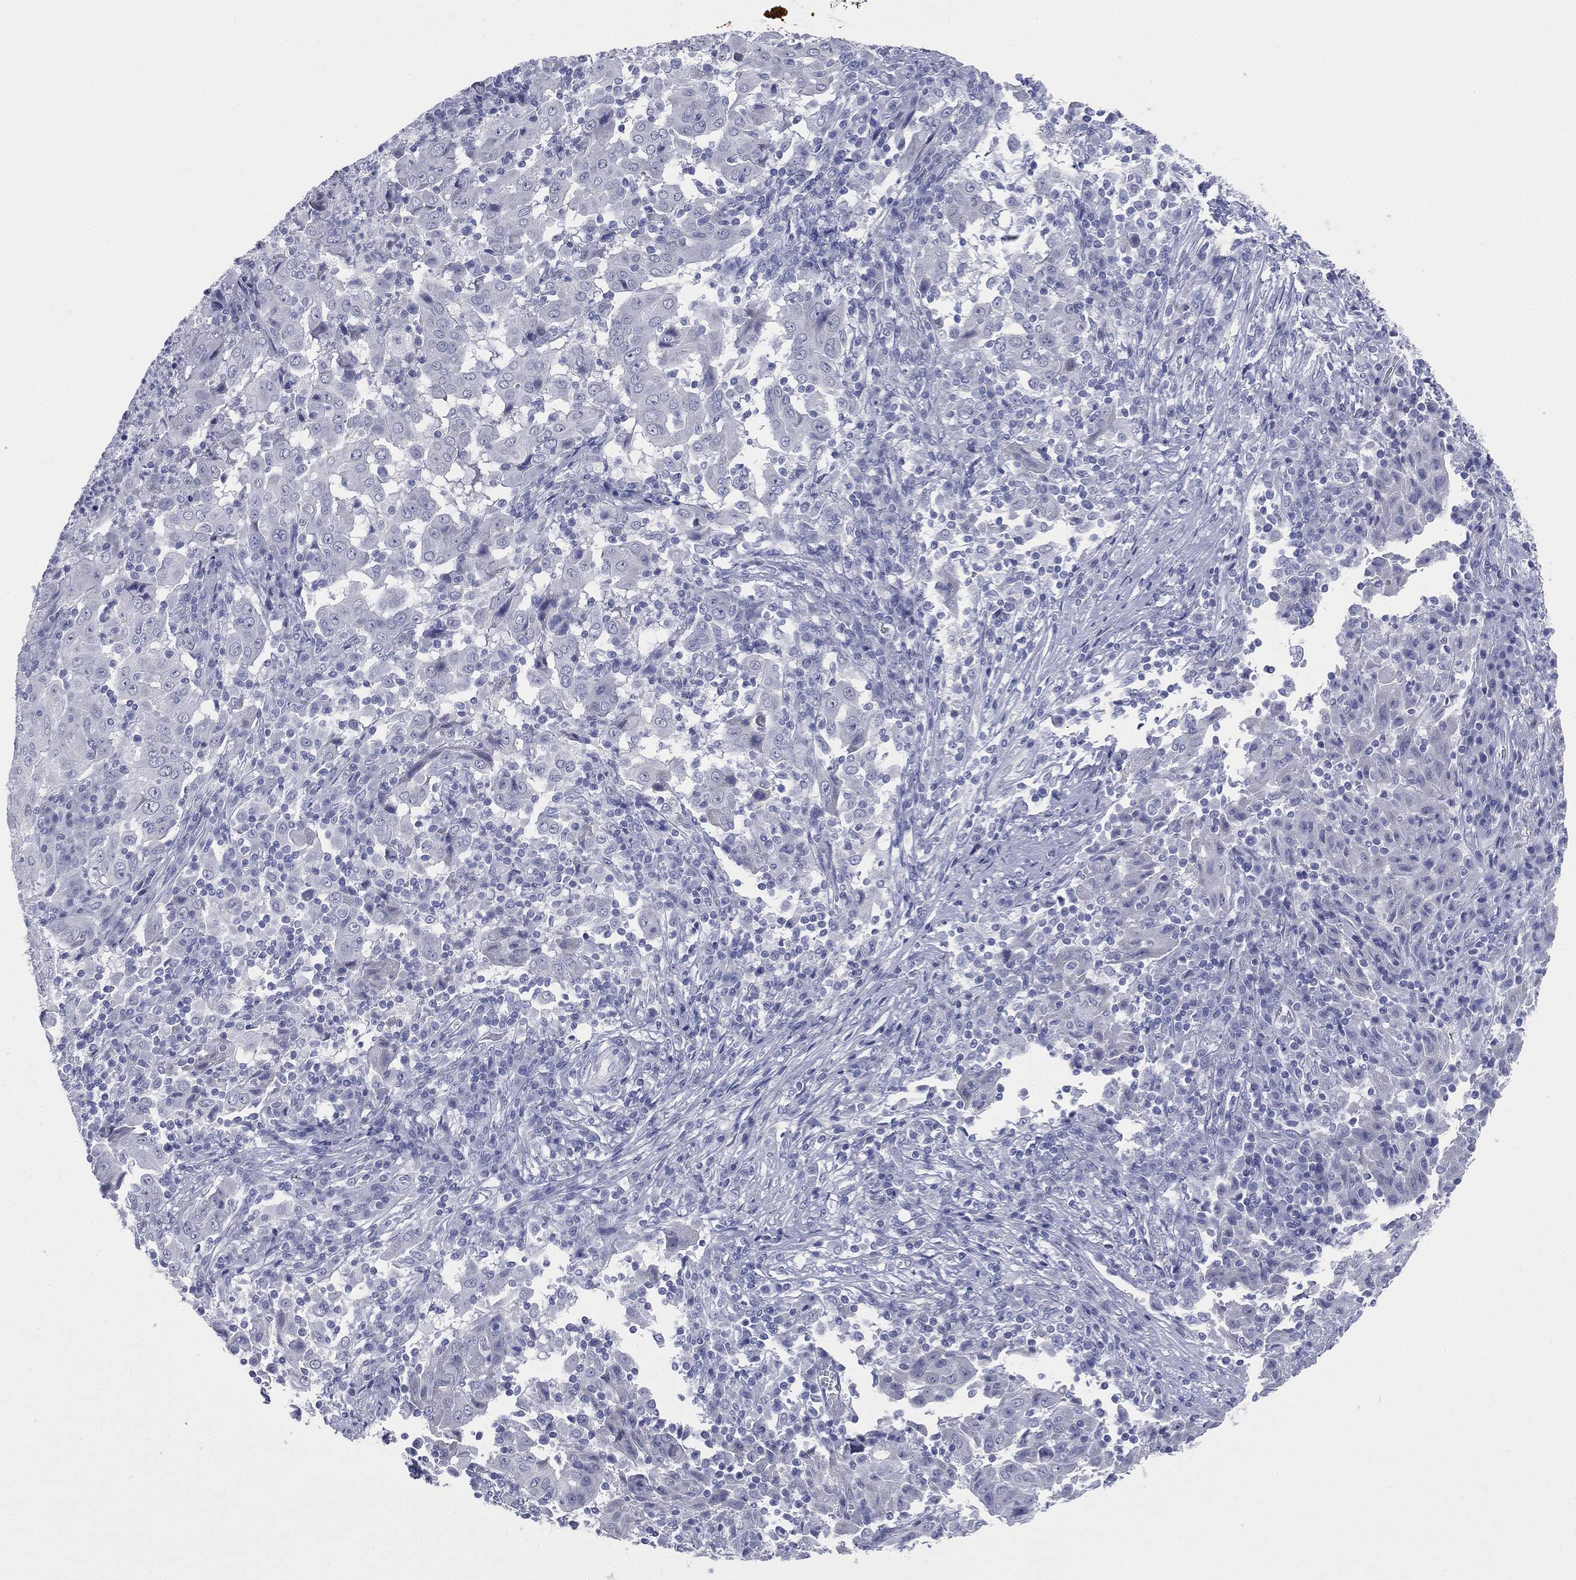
{"staining": {"intensity": "negative", "quantity": "none", "location": "none"}, "tissue": "pancreatic cancer", "cell_type": "Tumor cells", "image_type": "cancer", "snomed": [{"axis": "morphology", "description": "Adenocarcinoma, NOS"}, {"axis": "topography", "description": "Pancreas"}], "caption": "DAB immunohistochemical staining of pancreatic cancer (adenocarcinoma) exhibits no significant staining in tumor cells.", "gene": "ATP2A1", "patient": {"sex": "male", "age": 63}}